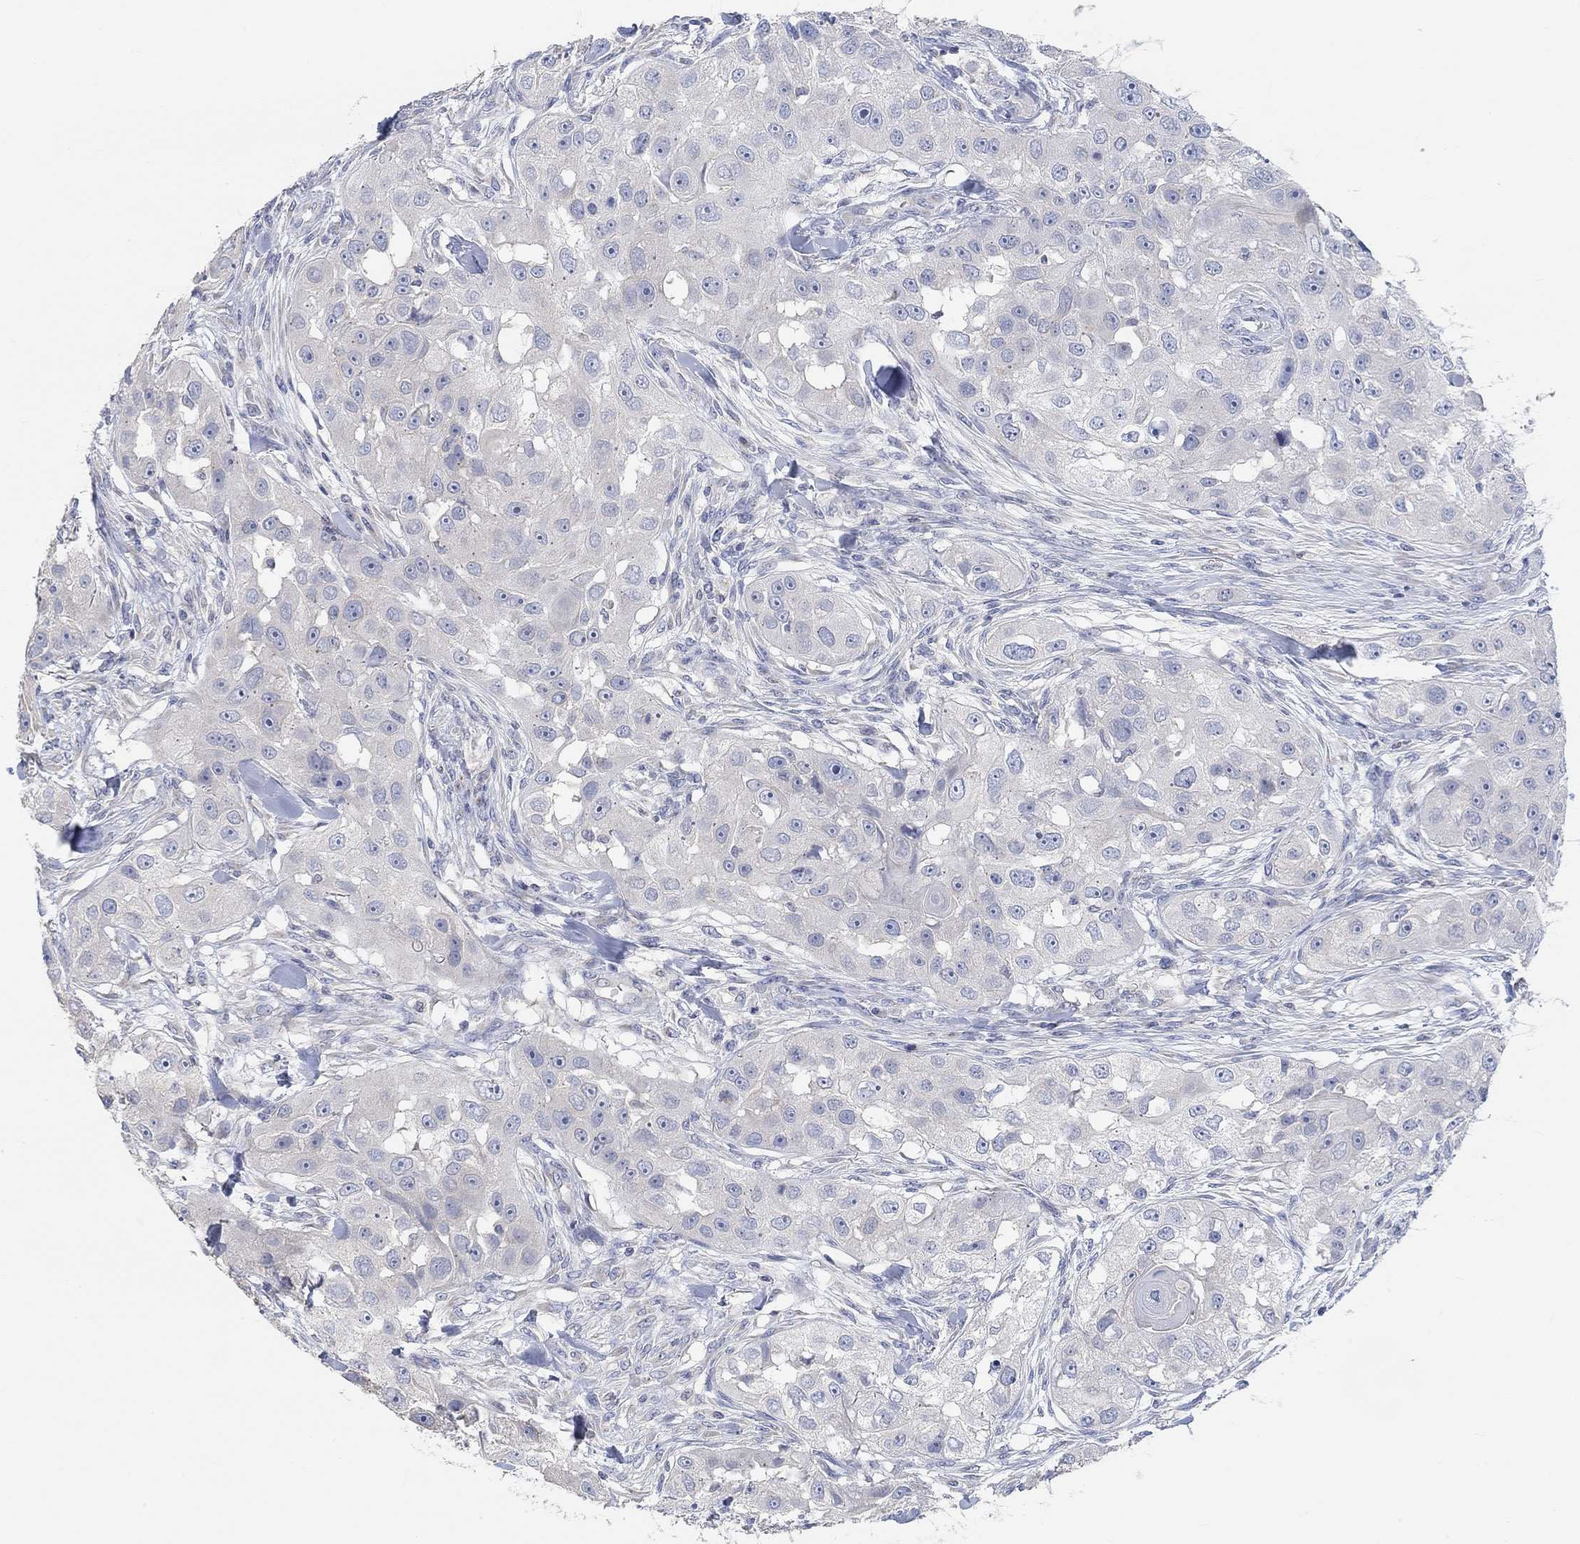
{"staining": {"intensity": "negative", "quantity": "none", "location": "none"}, "tissue": "head and neck cancer", "cell_type": "Tumor cells", "image_type": "cancer", "snomed": [{"axis": "morphology", "description": "Squamous cell carcinoma, NOS"}, {"axis": "topography", "description": "Head-Neck"}], "caption": "Head and neck cancer stained for a protein using immunohistochemistry (IHC) exhibits no positivity tumor cells.", "gene": "NLRP14", "patient": {"sex": "male", "age": 51}}